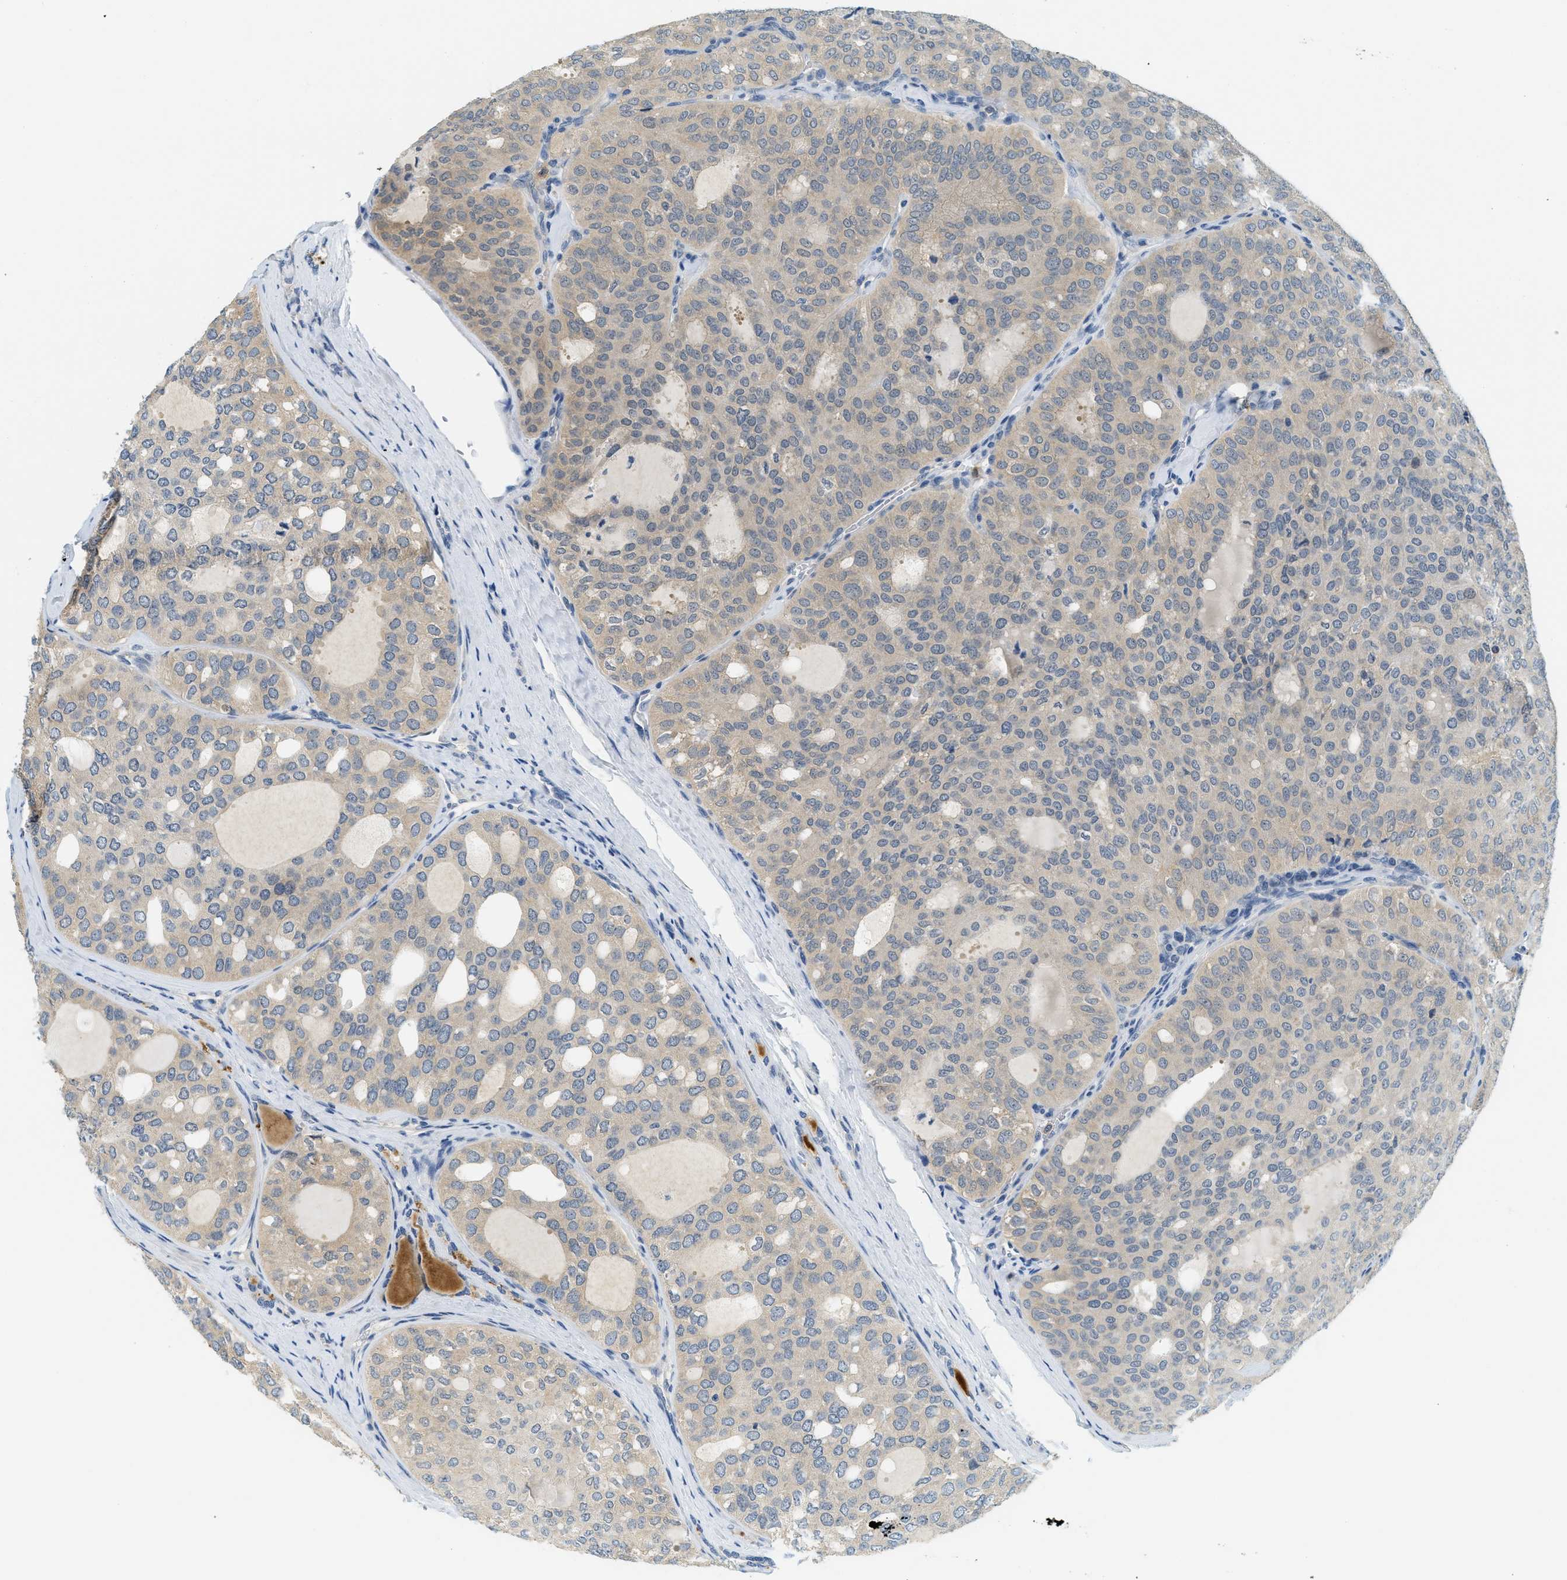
{"staining": {"intensity": "weak", "quantity": "25%-75%", "location": "cytoplasmic/membranous"}, "tissue": "thyroid cancer", "cell_type": "Tumor cells", "image_type": "cancer", "snomed": [{"axis": "morphology", "description": "Follicular adenoma carcinoma, NOS"}, {"axis": "topography", "description": "Thyroid gland"}], "caption": "Human thyroid follicular adenoma carcinoma stained with a brown dye shows weak cytoplasmic/membranous positive positivity in about 25%-75% of tumor cells.", "gene": "RASGRP2", "patient": {"sex": "male", "age": 75}}